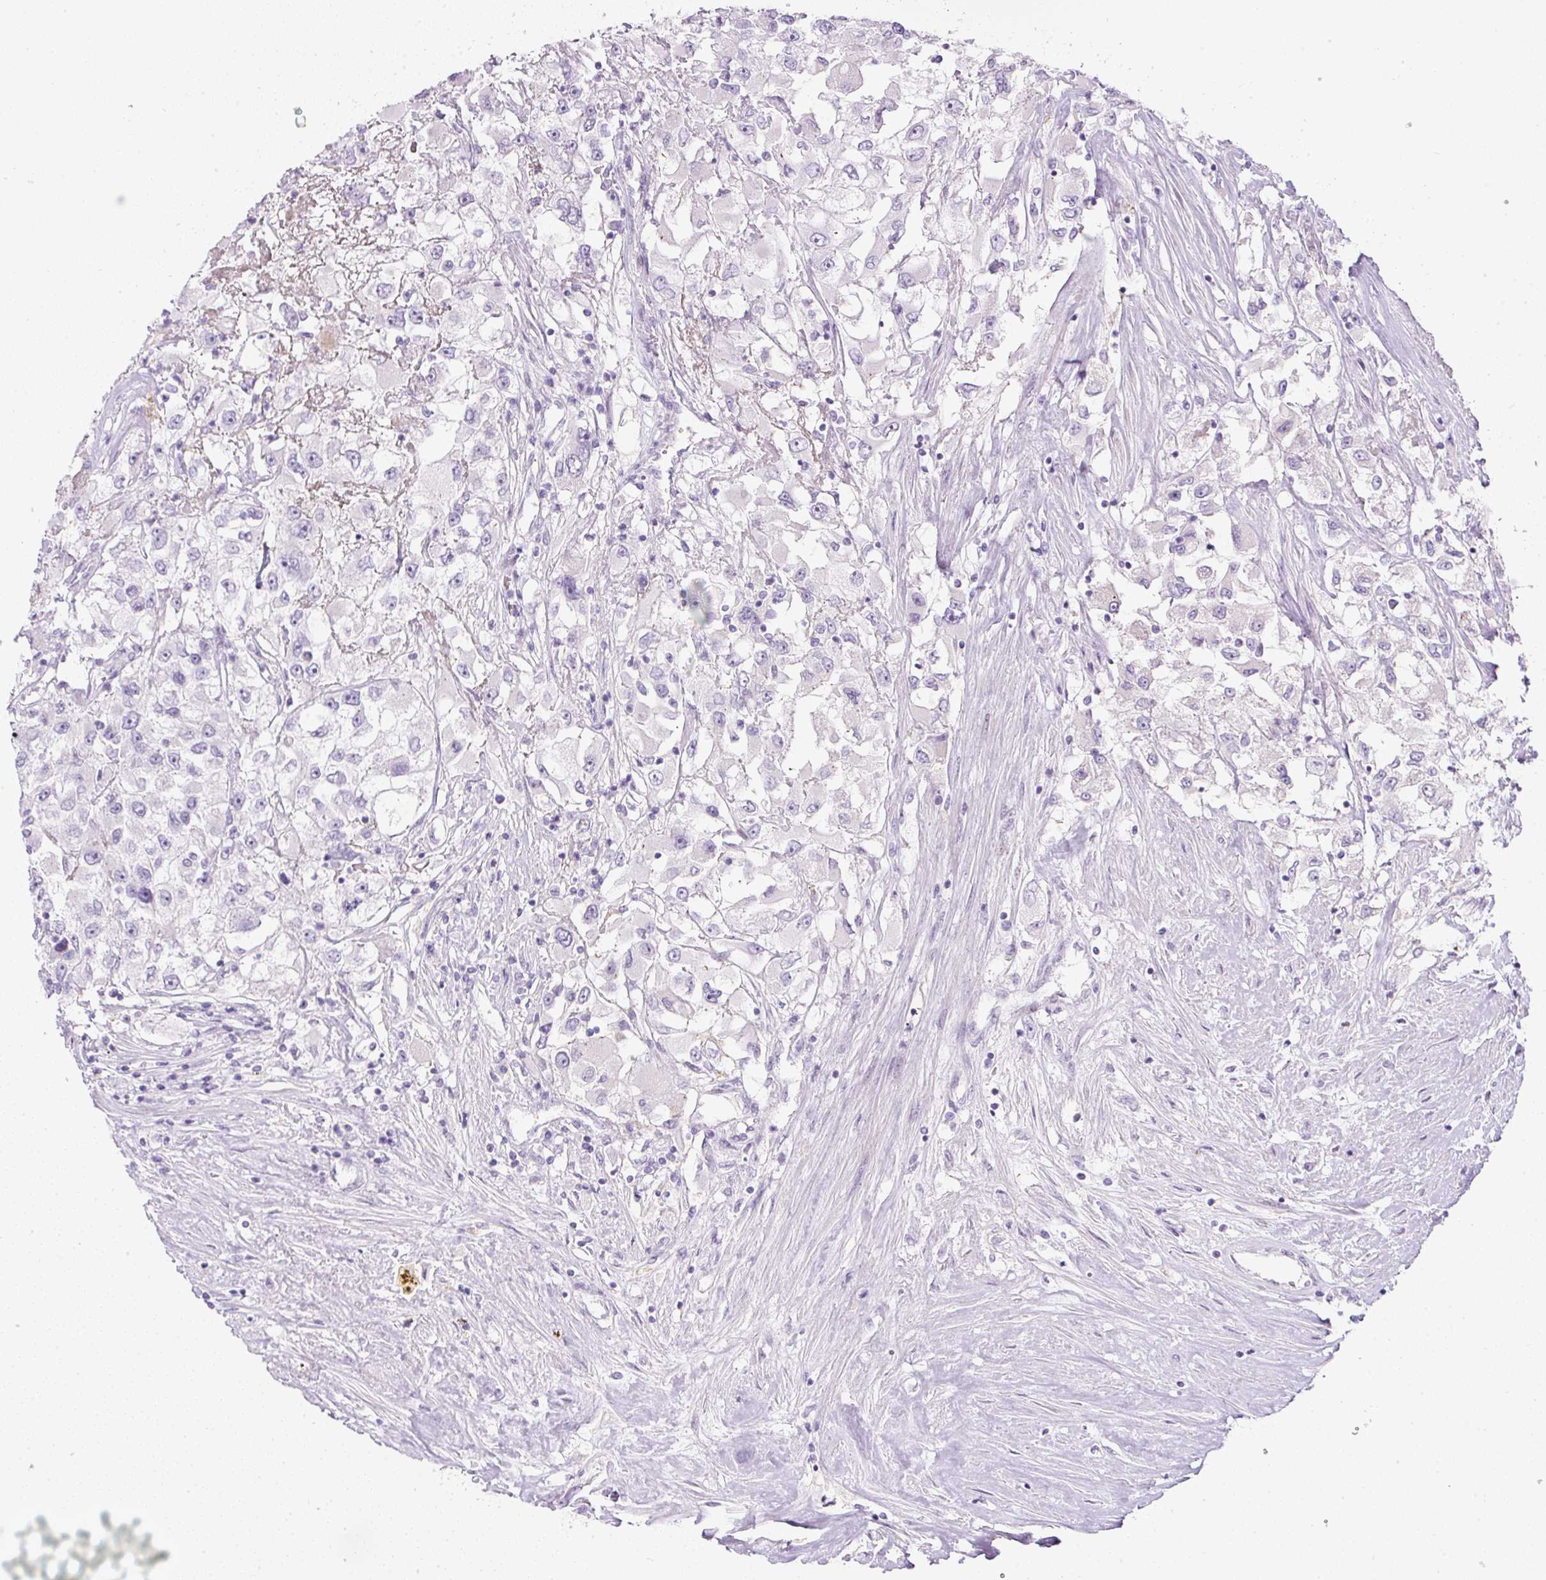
{"staining": {"intensity": "negative", "quantity": "none", "location": "none"}, "tissue": "renal cancer", "cell_type": "Tumor cells", "image_type": "cancer", "snomed": [{"axis": "morphology", "description": "Adenocarcinoma, NOS"}, {"axis": "topography", "description": "Kidney"}], "caption": "Immunohistochemical staining of human renal cancer (adenocarcinoma) shows no significant positivity in tumor cells.", "gene": "FGFBP3", "patient": {"sex": "female", "age": 52}}